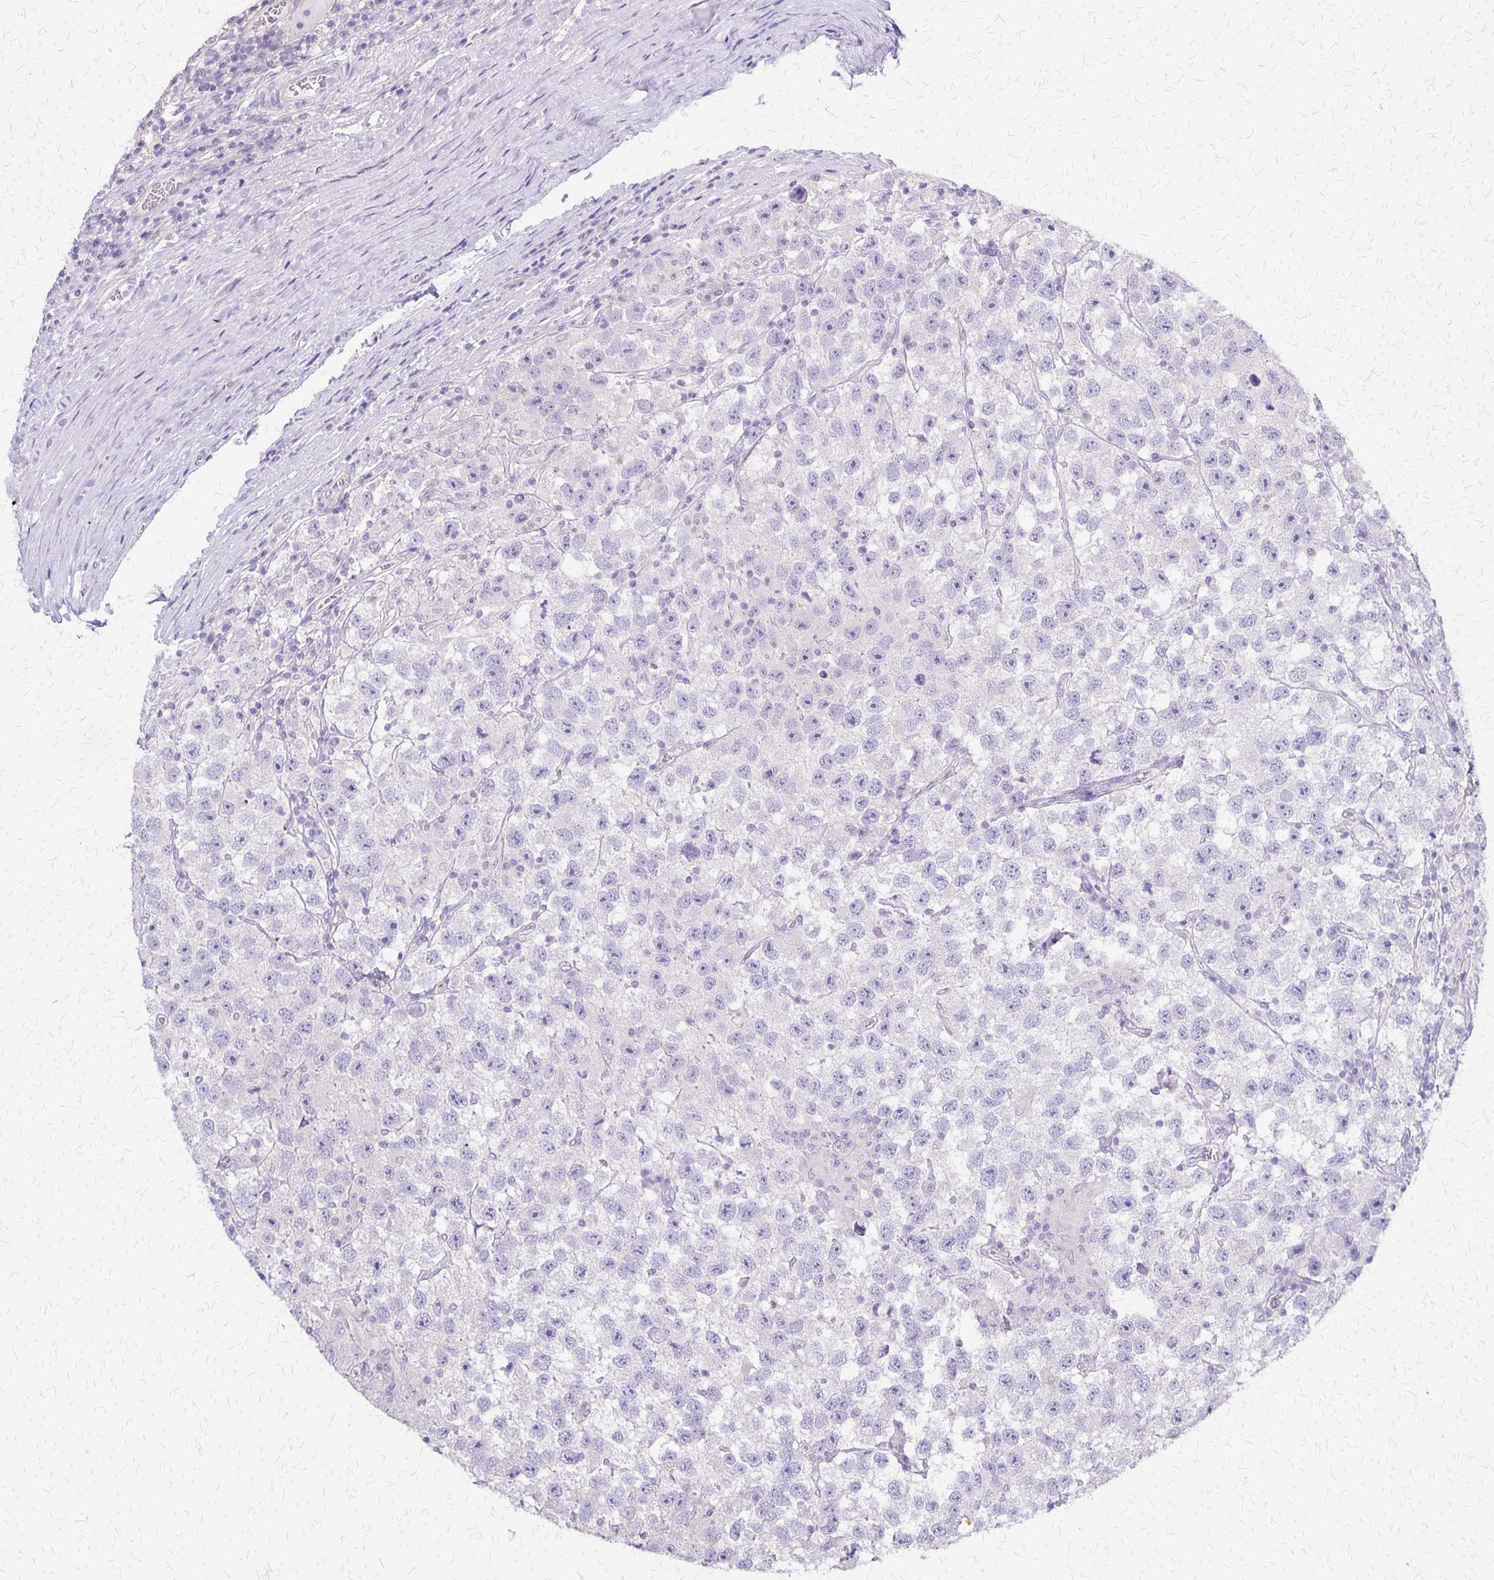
{"staining": {"intensity": "negative", "quantity": "none", "location": "none"}, "tissue": "testis cancer", "cell_type": "Tumor cells", "image_type": "cancer", "snomed": [{"axis": "morphology", "description": "Seminoma, NOS"}, {"axis": "topography", "description": "Testis"}], "caption": "The image reveals no staining of tumor cells in seminoma (testis).", "gene": "SI", "patient": {"sex": "male", "age": 26}}